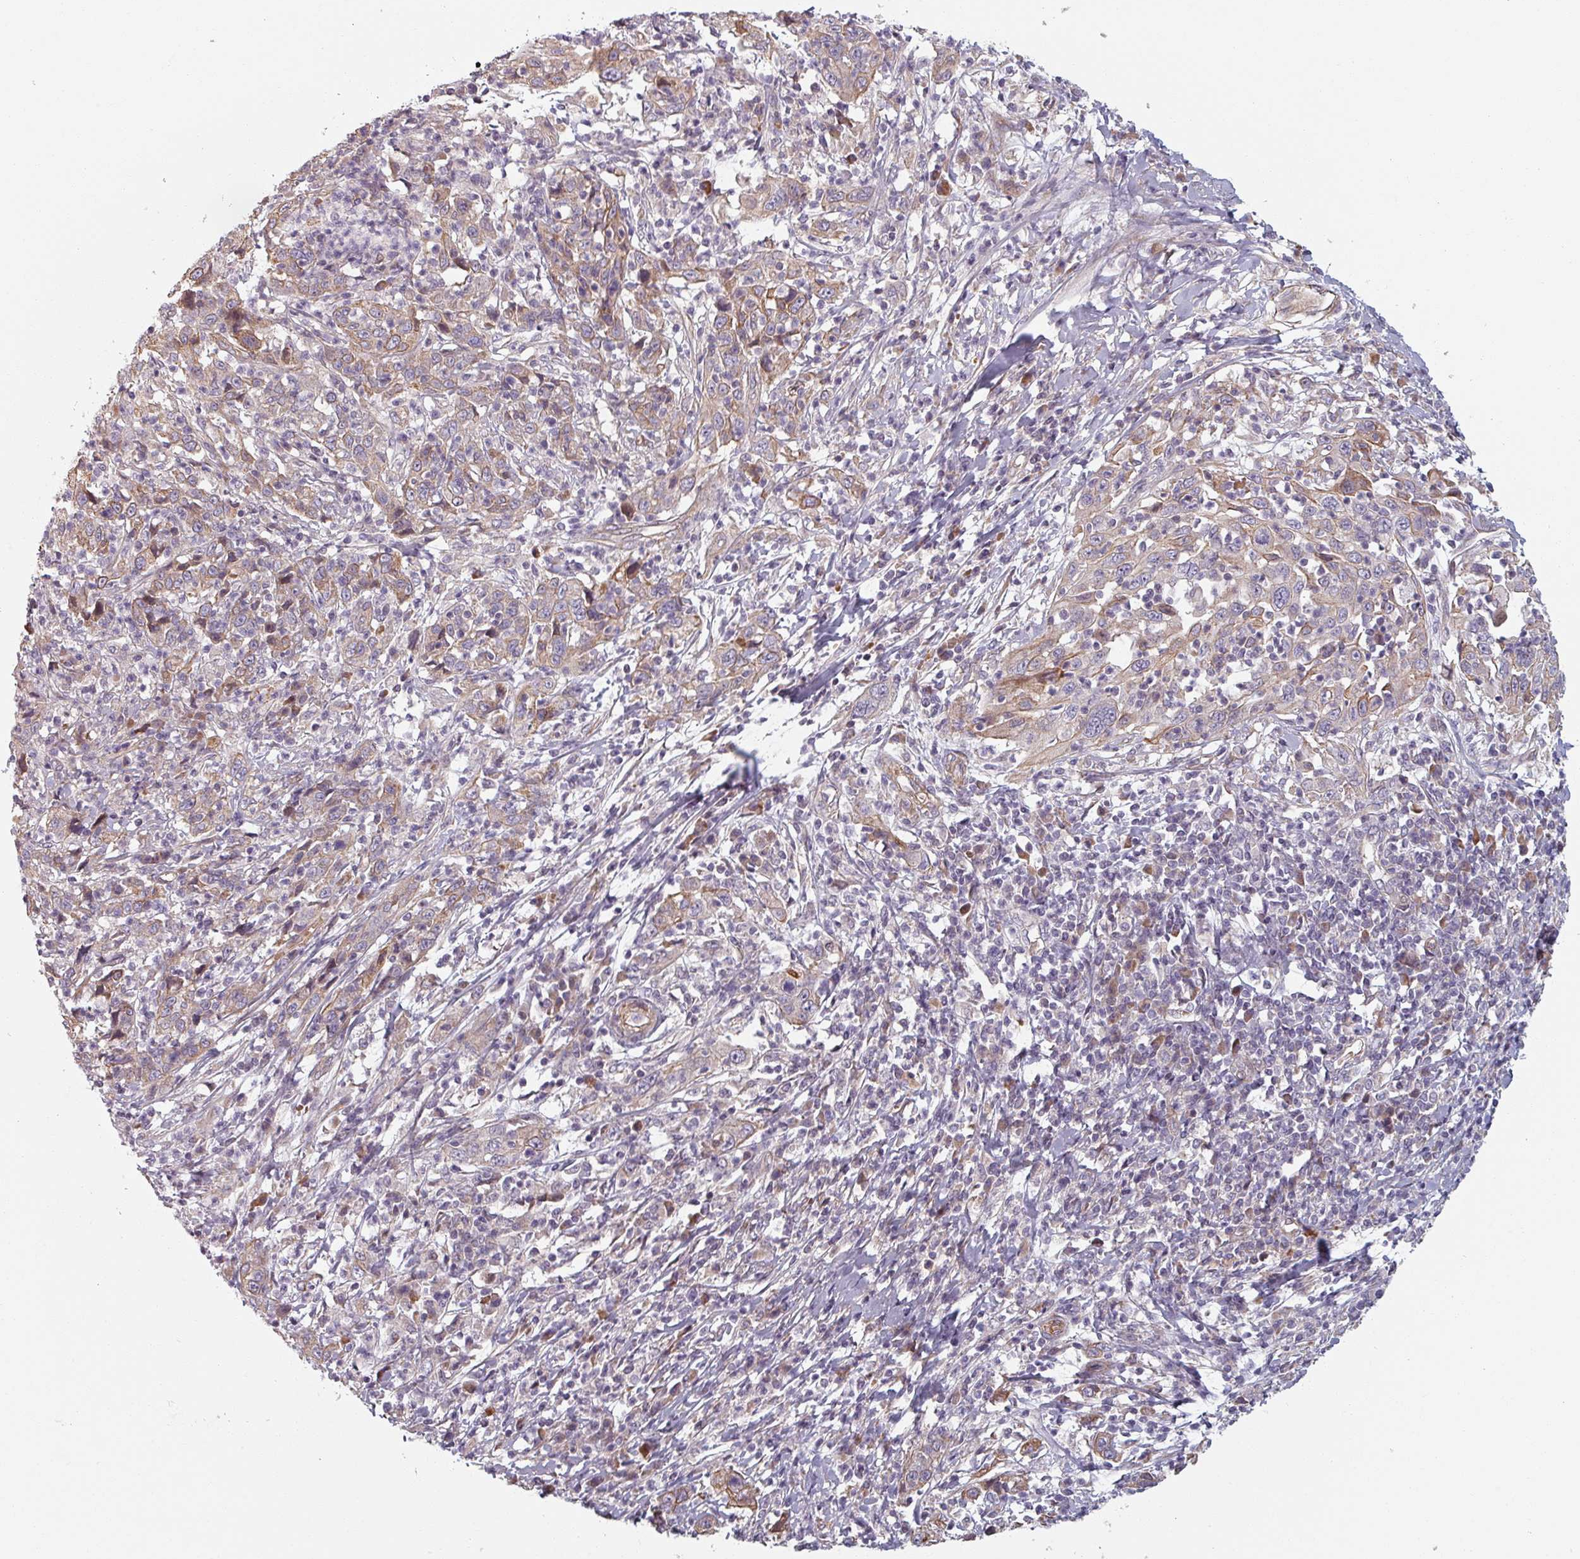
{"staining": {"intensity": "weak", "quantity": "25%-75%", "location": "cytoplasmic/membranous"}, "tissue": "cervical cancer", "cell_type": "Tumor cells", "image_type": "cancer", "snomed": [{"axis": "morphology", "description": "Squamous cell carcinoma, NOS"}, {"axis": "topography", "description": "Cervix"}], "caption": "Cervical cancer stained with DAB immunohistochemistry displays low levels of weak cytoplasmic/membranous positivity in about 25%-75% of tumor cells. (Stains: DAB in brown, nuclei in blue, Microscopy: brightfield microscopy at high magnification).", "gene": "C4BPB", "patient": {"sex": "female", "age": 46}}